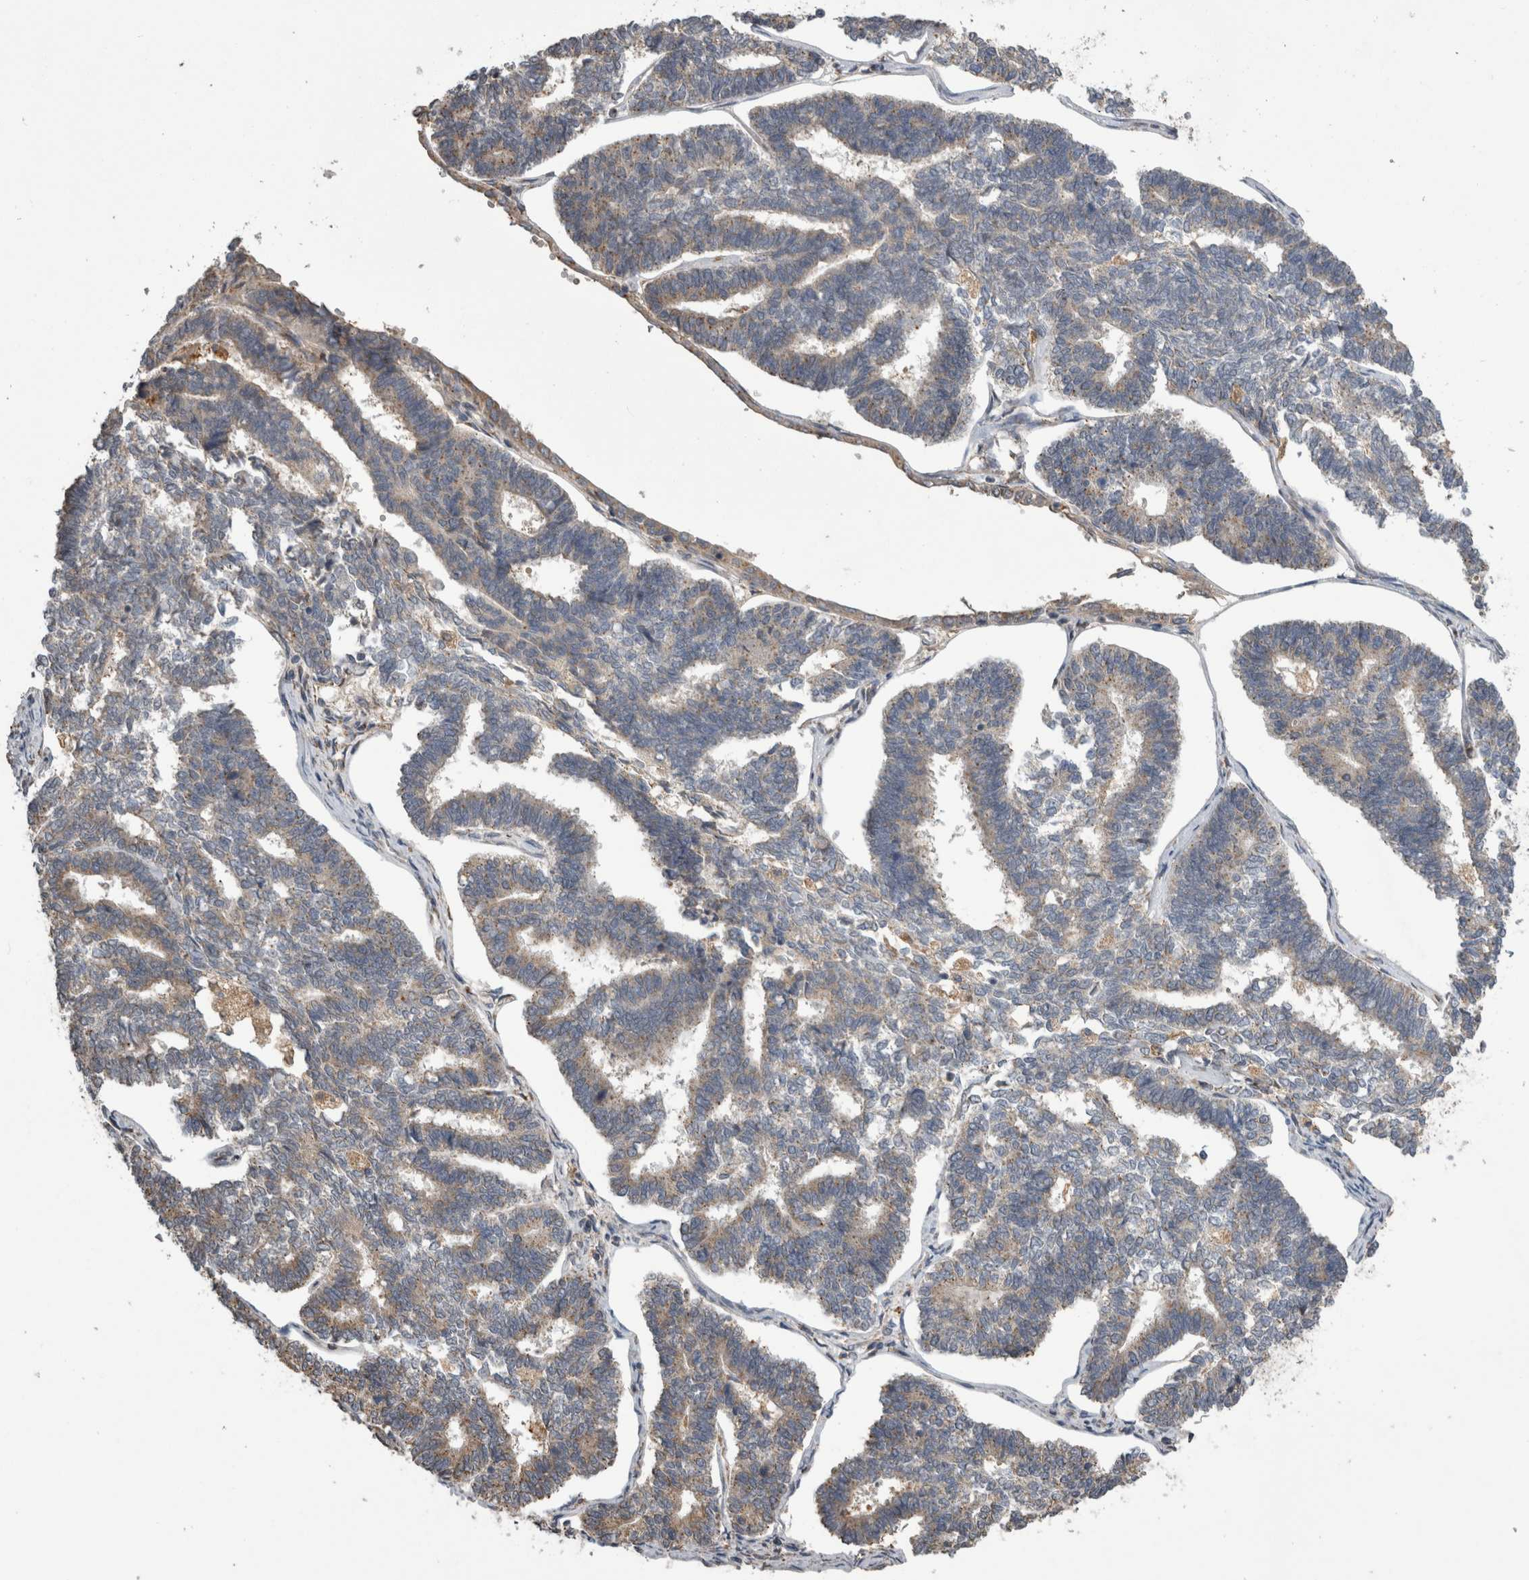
{"staining": {"intensity": "weak", "quantity": "25%-75%", "location": "cytoplasmic/membranous"}, "tissue": "endometrial cancer", "cell_type": "Tumor cells", "image_type": "cancer", "snomed": [{"axis": "morphology", "description": "Adenocarcinoma, NOS"}, {"axis": "topography", "description": "Endometrium"}], "caption": "A high-resolution image shows immunohistochemistry staining of endometrial cancer (adenocarcinoma), which demonstrates weak cytoplasmic/membranous expression in approximately 25%-75% of tumor cells.", "gene": "ANXA13", "patient": {"sex": "female", "age": 70}}